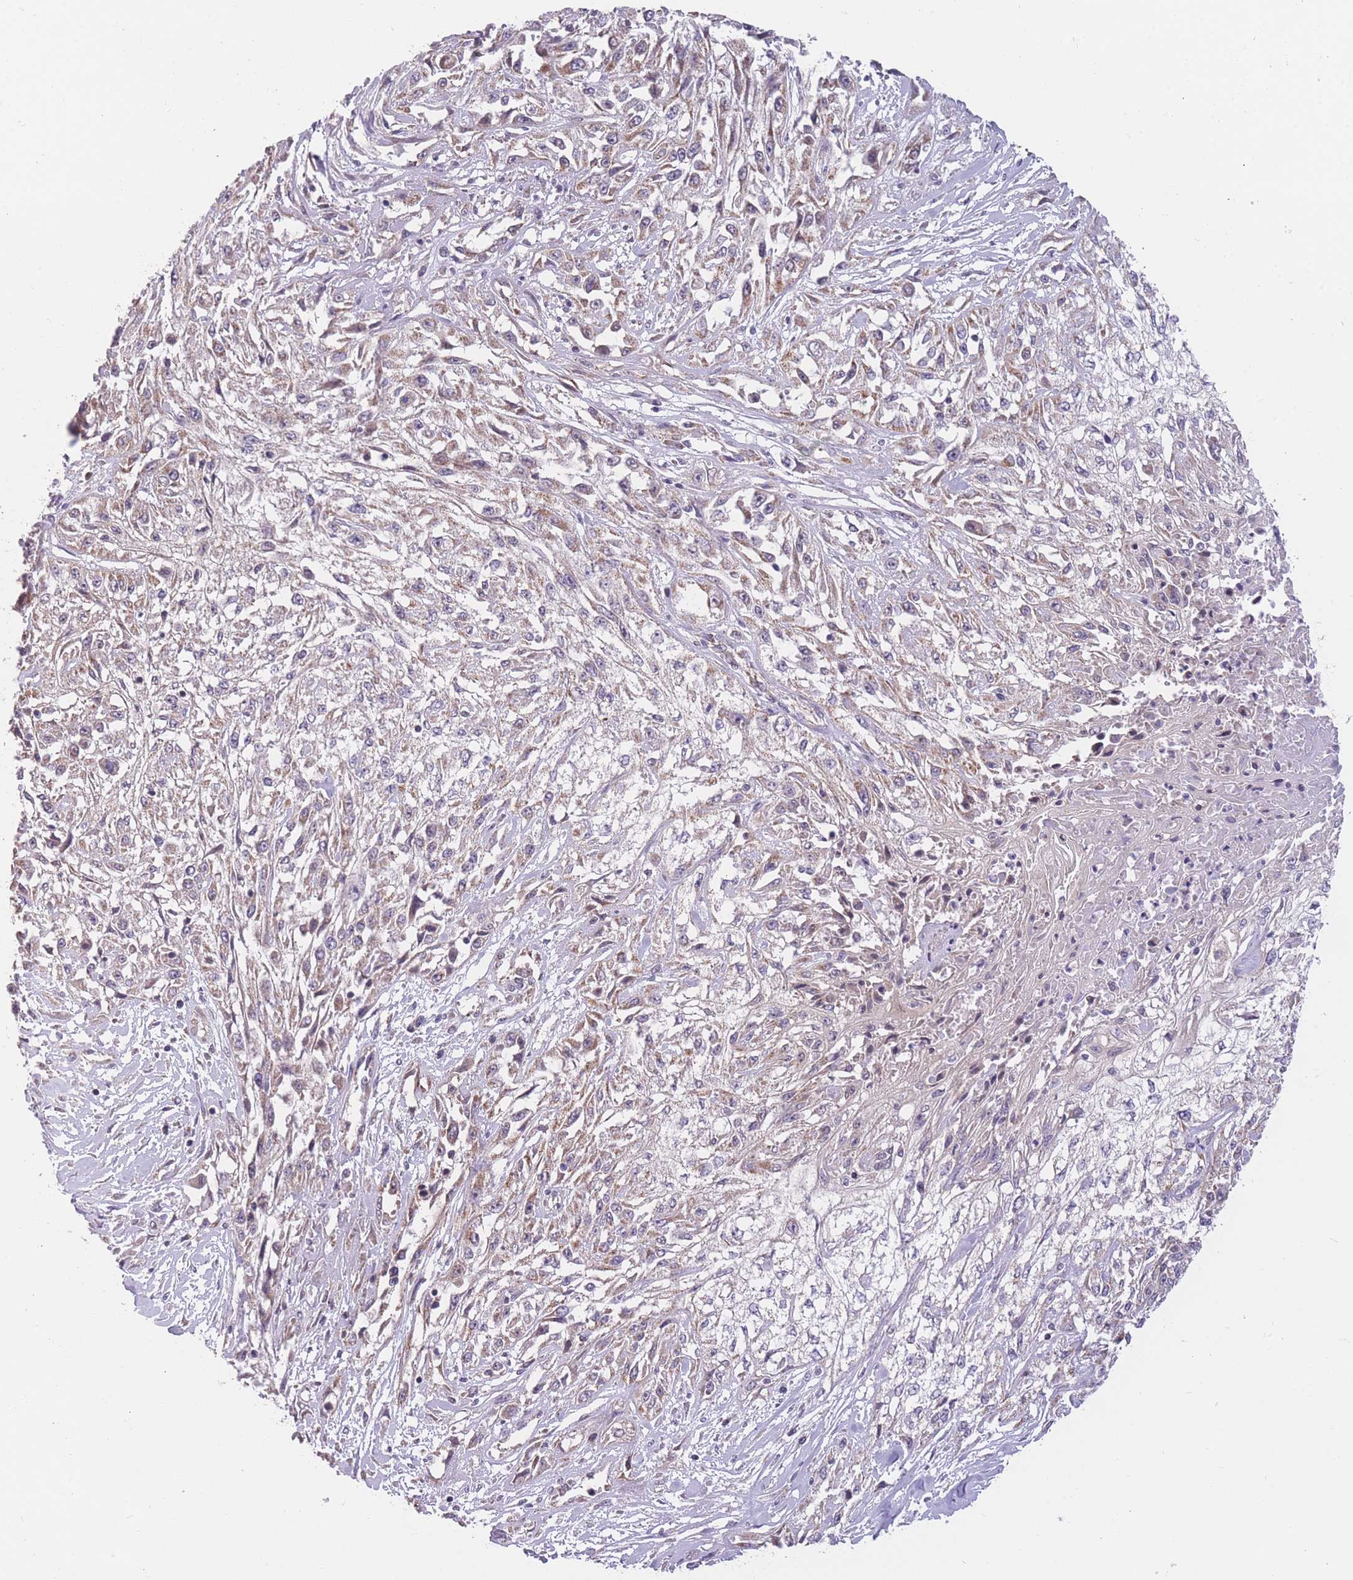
{"staining": {"intensity": "moderate", "quantity": ">75%", "location": "cytoplasmic/membranous"}, "tissue": "skin cancer", "cell_type": "Tumor cells", "image_type": "cancer", "snomed": [{"axis": "morphology", "description": "Squamous cell carcinoma, NOS"}, {"axis": "morphology", "description": "Squamous cell carcinoma, metastatic, NOS"}, {"axis": "topography", "description": "Skin"}, {"axis": "topography", "description": "Lymph node"}], "caption": "The immunohistochemical stain labels moderate cytoplasmic/membranous staining in tumor cells of skin squamous cell carcinoma tissue.", "gene": "MRPS18C", "patient": {"sex": "male", "age": 75}}